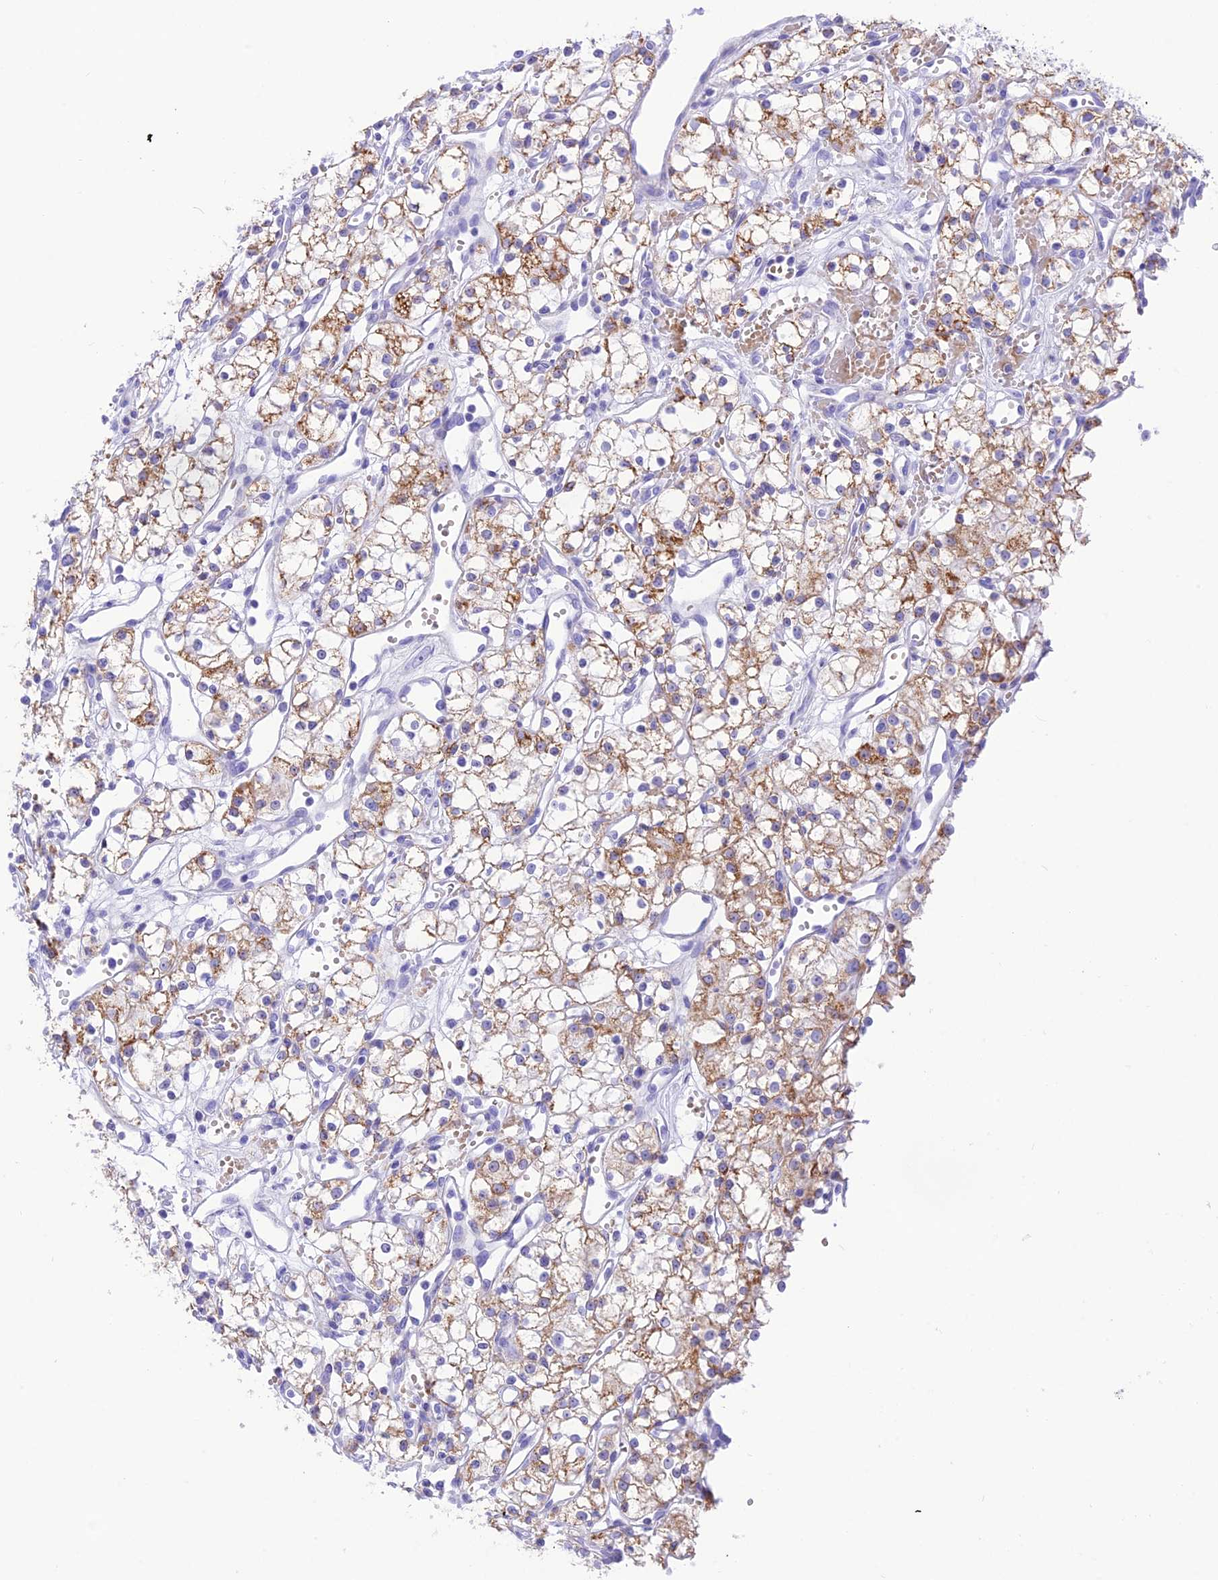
{"staining": {"intensity": "moderate", "quantity": "25%-75%", "location": "cytoplasmic/membranous"}, "tissue": "renal cancer", "cell_type": "Tumor cells", "image_type": "cancer", "snomed": [{"axis": "morphology", "description": "Adenocarcinoma, NOS"}, {"axis": "topography", "description": "Kidney"}], "caption": "Immunohistochemical staining of human renal cancer shows medium levels of moderate cytoplasmic/membranous staining in approximately 25%-75% of tumor cells. The staining was performed using DAB (3,3'-diaminobenzidine), with brown indicating positive protein expression. Nuclei are stained blue with hematoxylin.", "gene": "GLYATL1", "patient": {"sex": "male", "age": 59}}